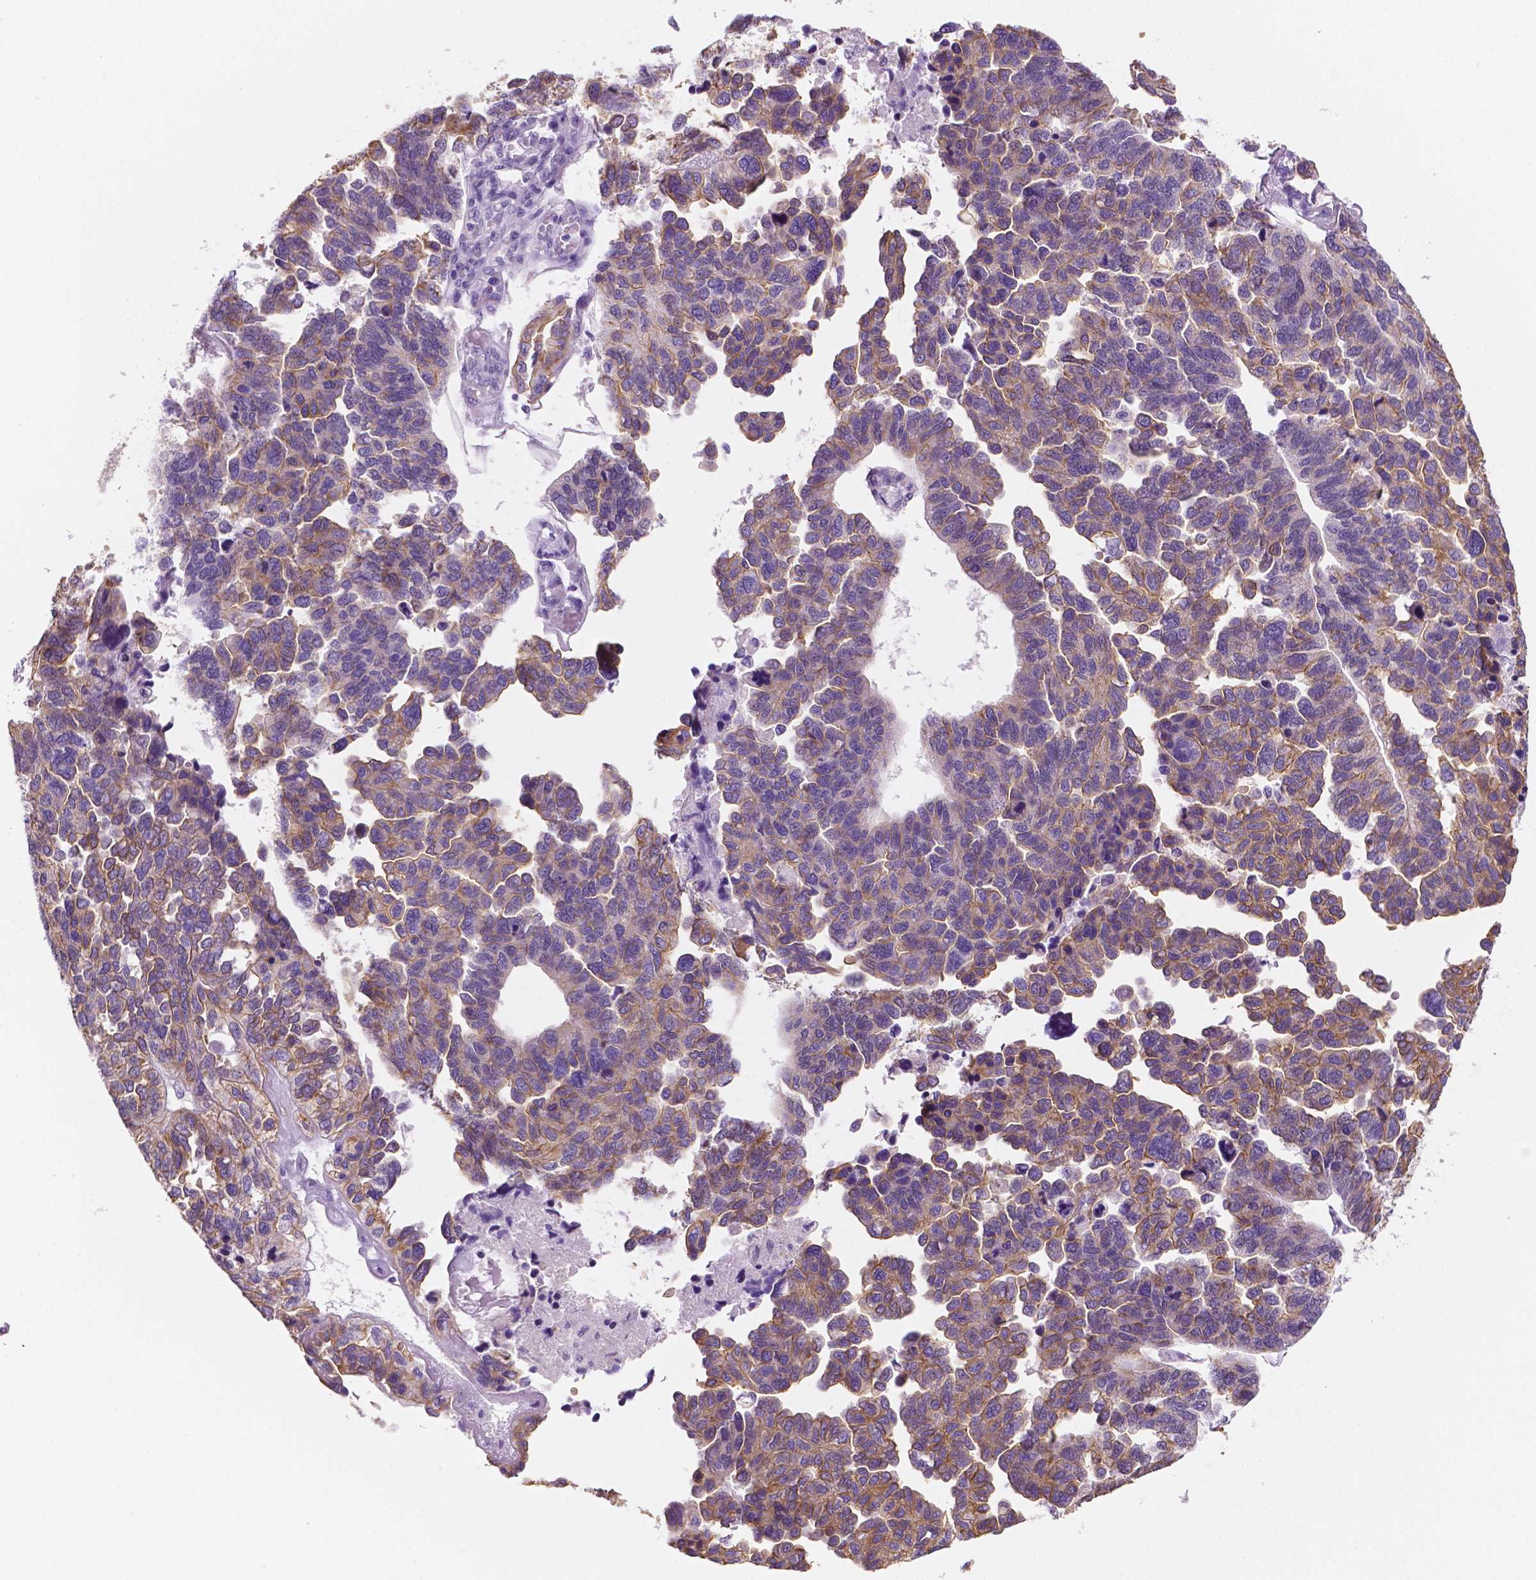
{"staining": {"intensity": "moderate", "quantity": "25%-75%", "location": "cytoplasmic/membranous"}, "tissue": "ovarian cancer", "cell_type": "Tumor cells", "image_type": "cancer", "snomed": [{"axis": "morphology", "description": "Cystadenocarcinoma, serous, NOS"}, {"axis": "topography", "description": "Ovary"}], "caption": "Immunohistochemical staining of human serous cystadenocarcinoma (ovarian) shows moderate cytoplasmic/membranous protein positivity in about 25%-75% of tumor cells.", "gene": "PPL", "patient": {"sex": "female", "age": 64}}